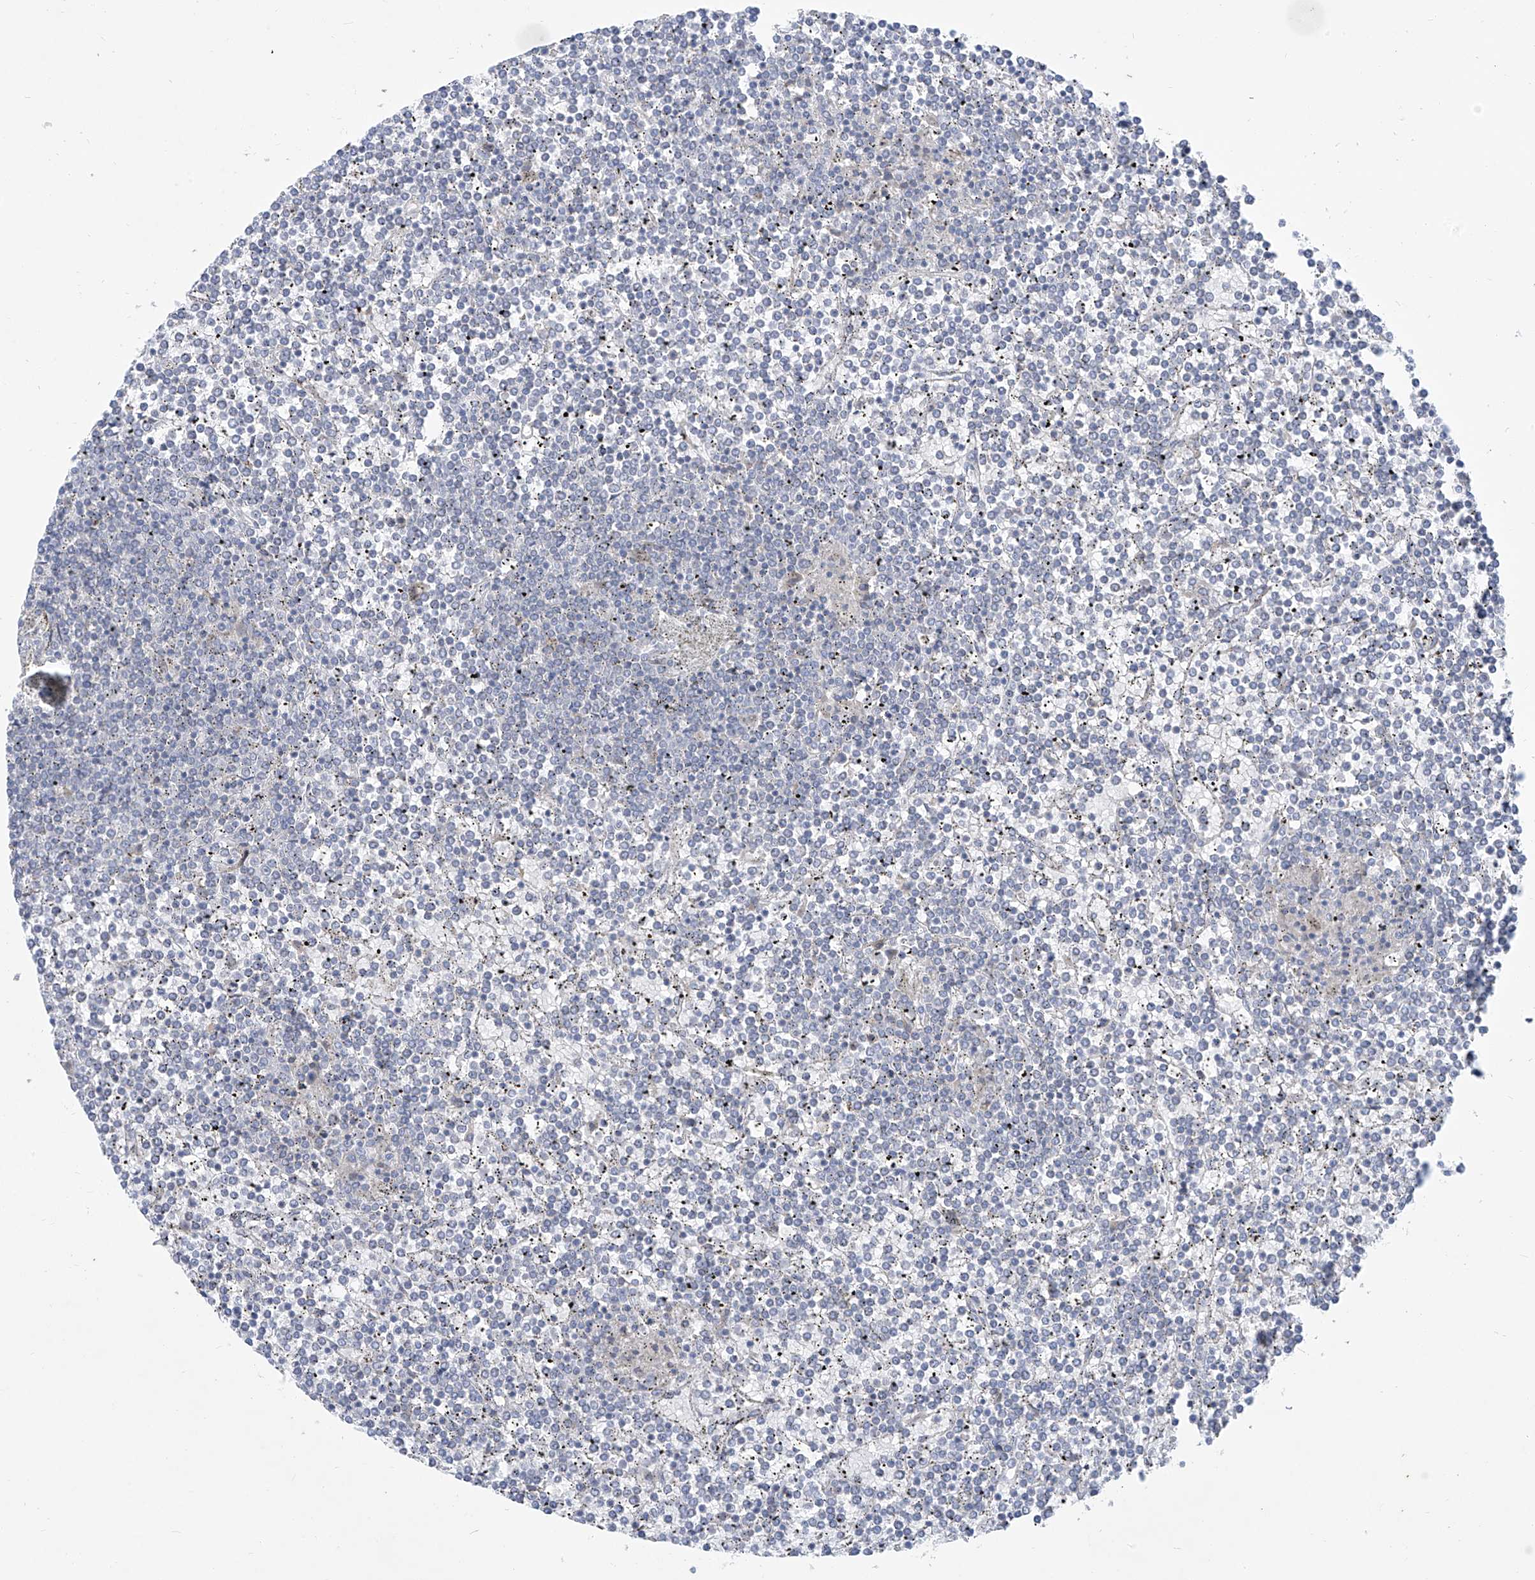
{"staining": {"intensity": "negative", "quantity": "none", "location": "none"}, "tissue": "lymphoma", "cell_type": "Tumor cells", "image_type": "cancer", "snomed": [{"axis": "morphology", "description": "Malignant lymphoma, non-Hodgkin's type, Low grade"}, {"axis": "topography", "description": "Spleen"}], "caption": "Tumor cells are negative for protein expression in human low-grade malignant lymphoma, non-Hodgkin's type.", "gene": "KRTAP25-1", "patient": {"sex": "female", "age": 19}}